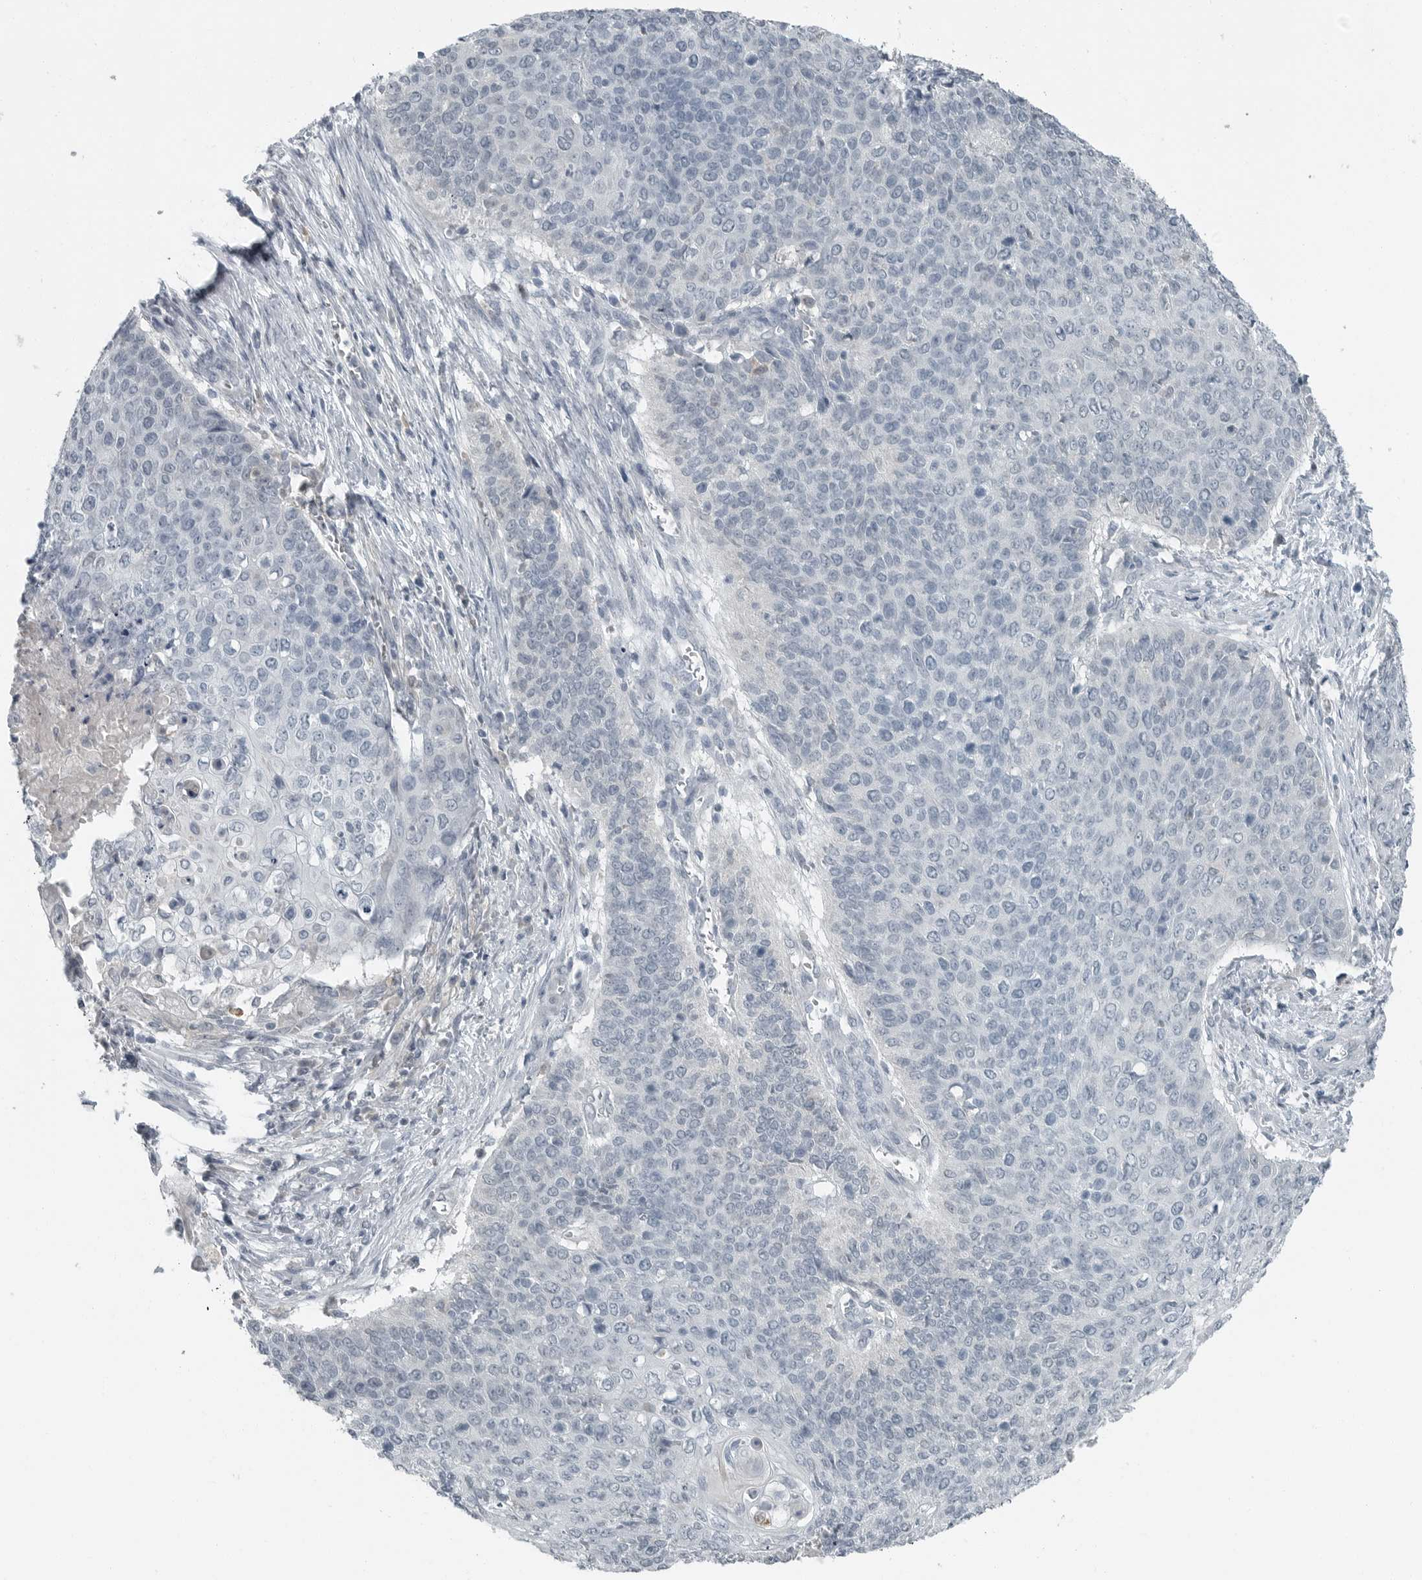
{"staining": {"intensity": "negative", "quantity": "none", "location": "none"}, "tissue": "cervical cancer", "cell_type": "Tumor cells", "image_type": "cancer", "snomed": [{"axis": "morphology", "description": "Squamous cell carcinoma, NOS"}, {"axis": "topography", "description": "Cervix"}], "caption": "Immunohistochemistry (IHC) histopathology image of neoplastic tissue: human cervical squamous cell carcinoma stained with DAB displays no significant protein staining in tumor cells.", "gene": "KYAT1", "patient": {"sex": "female", "age": 39}}